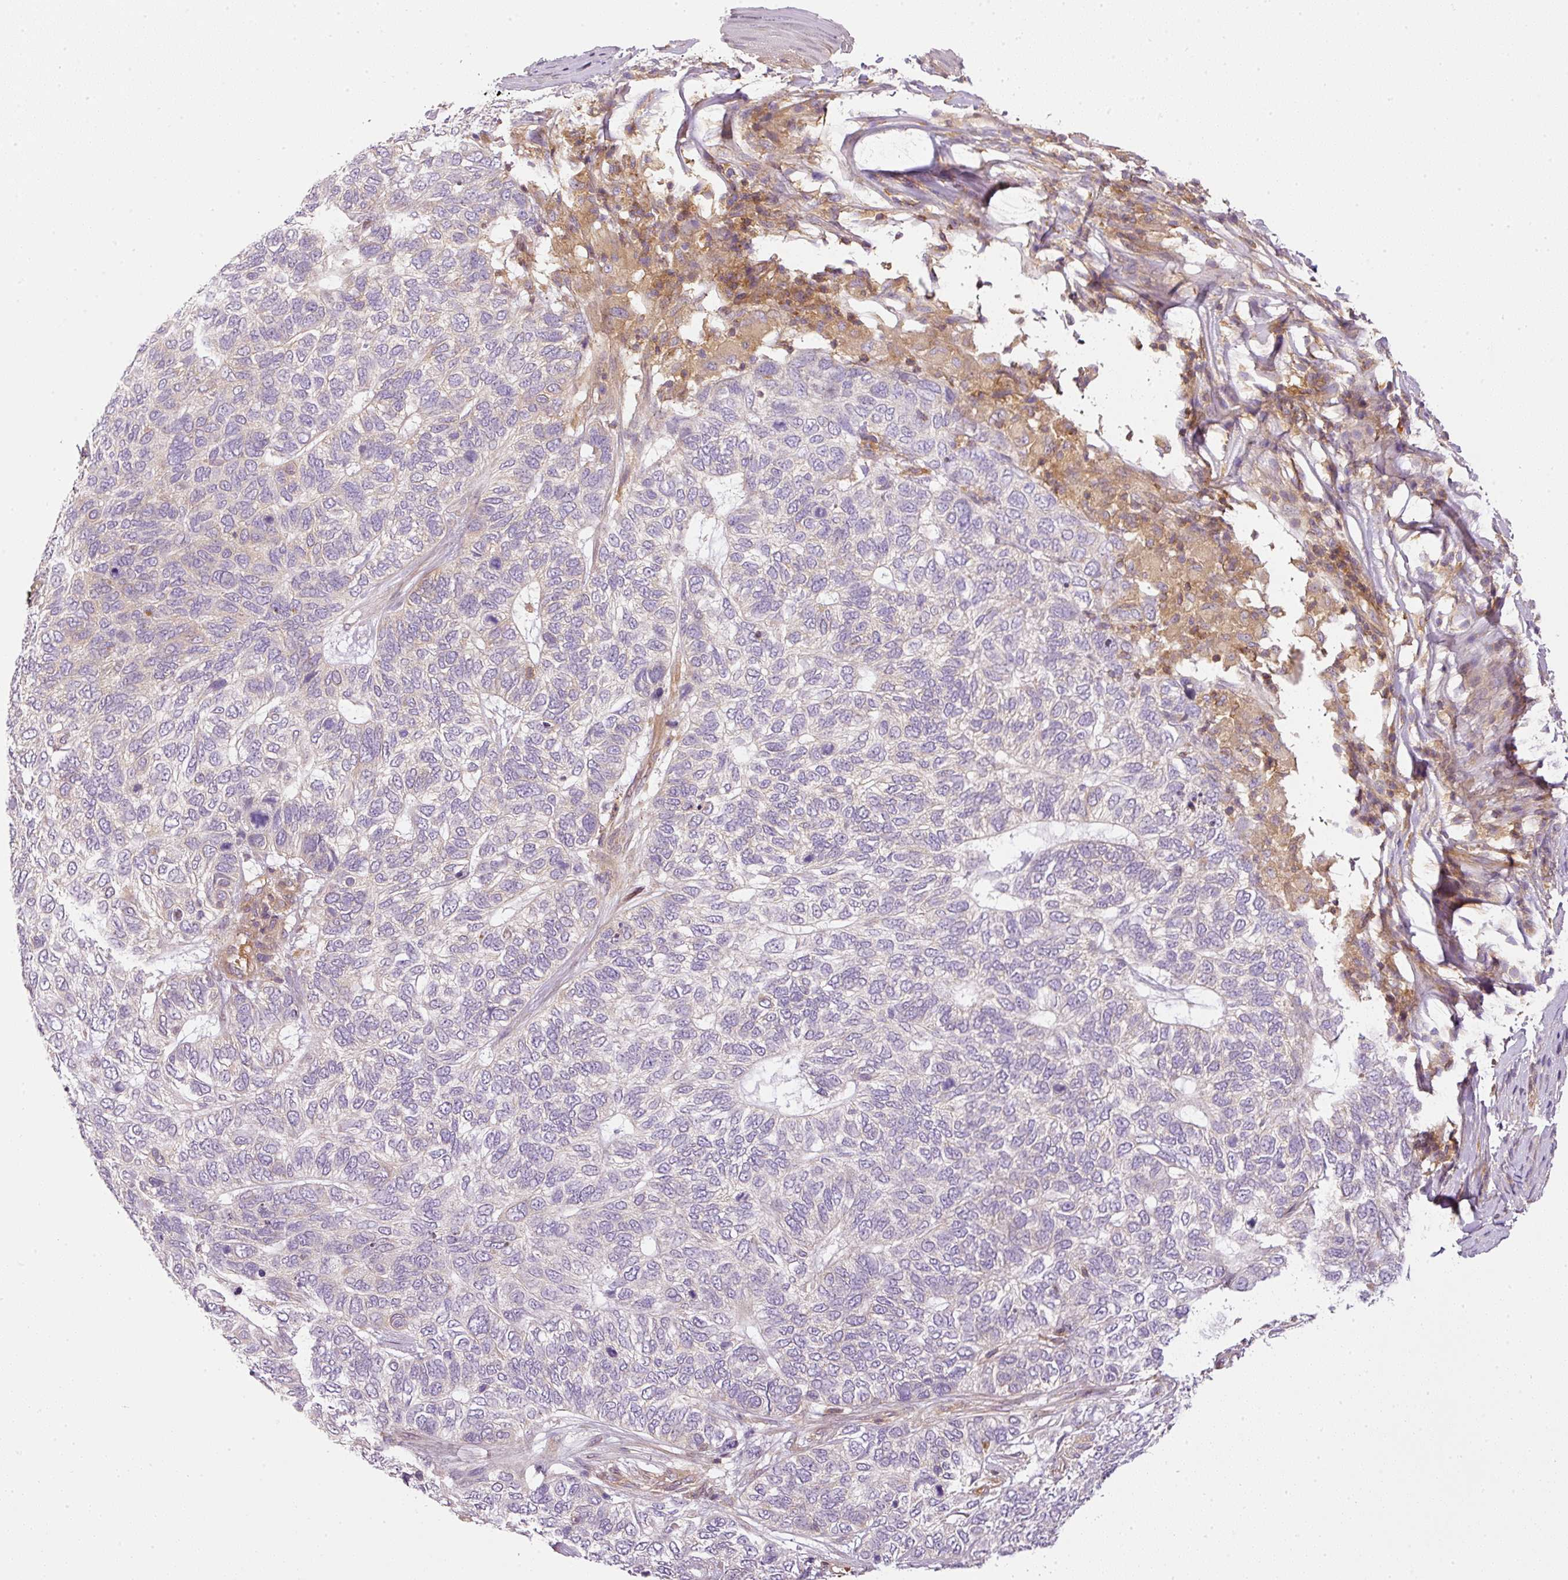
{"staining": {"intensity": "negative", "quantity": "none", "location": "none"}, "tissue": "skin cancer", "cell_type": "Tumor cells", "image_type": "cancer", "snomed": [{"axis": "morphology", "description": "Basal cell carcinoma"}, {"axis": "topography", "description": "Skin"}], "caption": "DAB (3,3'-diaminobenzidine) immunohistochemical staining of human skin cancer reveals no significant positivity in tumor cells.", "gene": "TBC1D2B", "patient": {"sex": "female", "age": 65}}